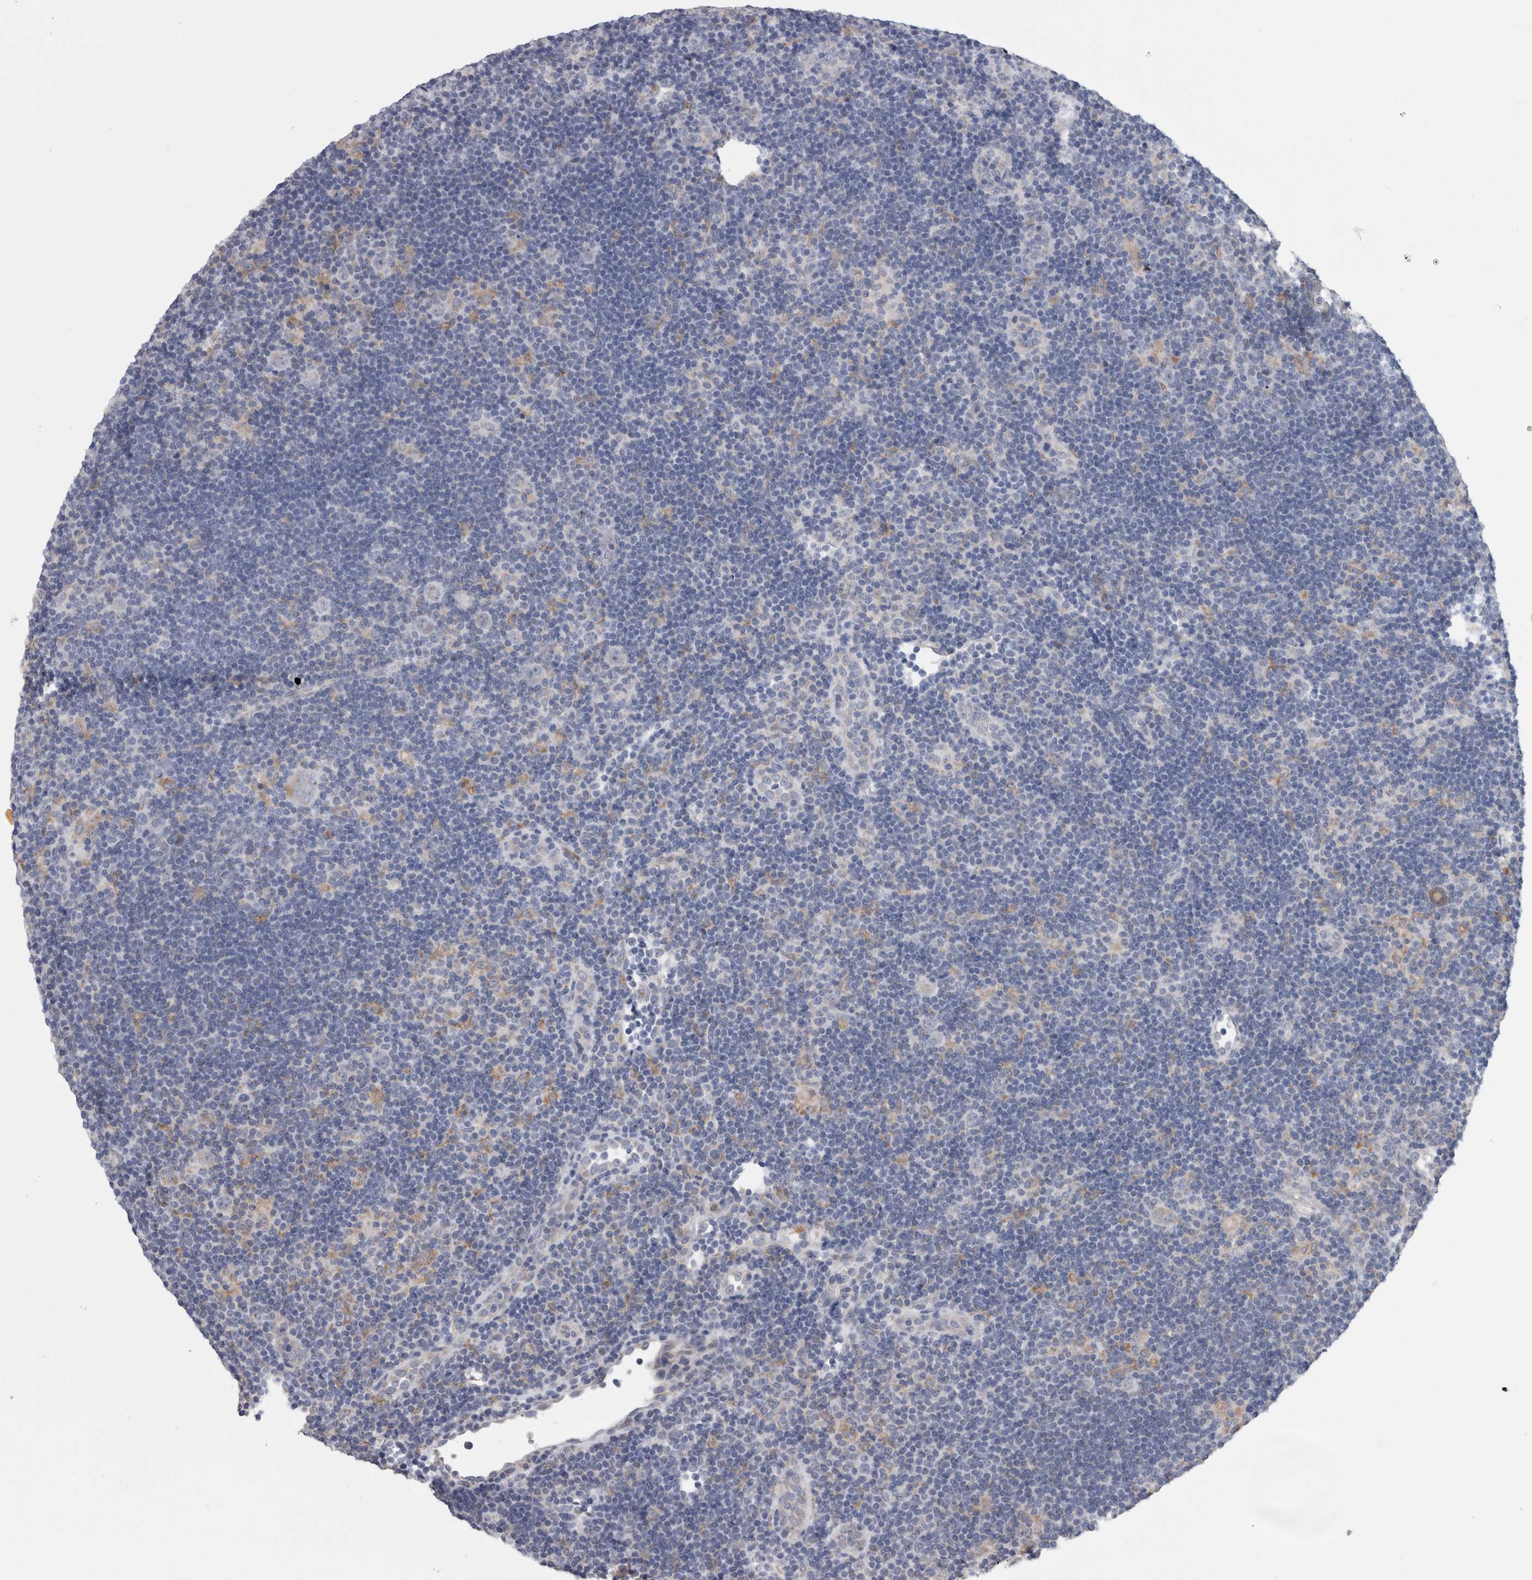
{"staining": {"intensity": "negative", "quantity": "none", "location": "none"}, "tissue": "lymphoma", "cell_type": "Tumor cells", "image_type": "cancer", "snomed": [{"axis": "morphology", "description": "Hodgkin's disease, NOS"}, {"axis": "topography", "description": "Lymph node"}], "caption": "IHC image of neoplastic tissue: Hodgkin's disease stained with DAB shows no significant protein positivity in tumor cells.", "gene": "GDAP1", "patient": {"sex": "female", "age": 57}}